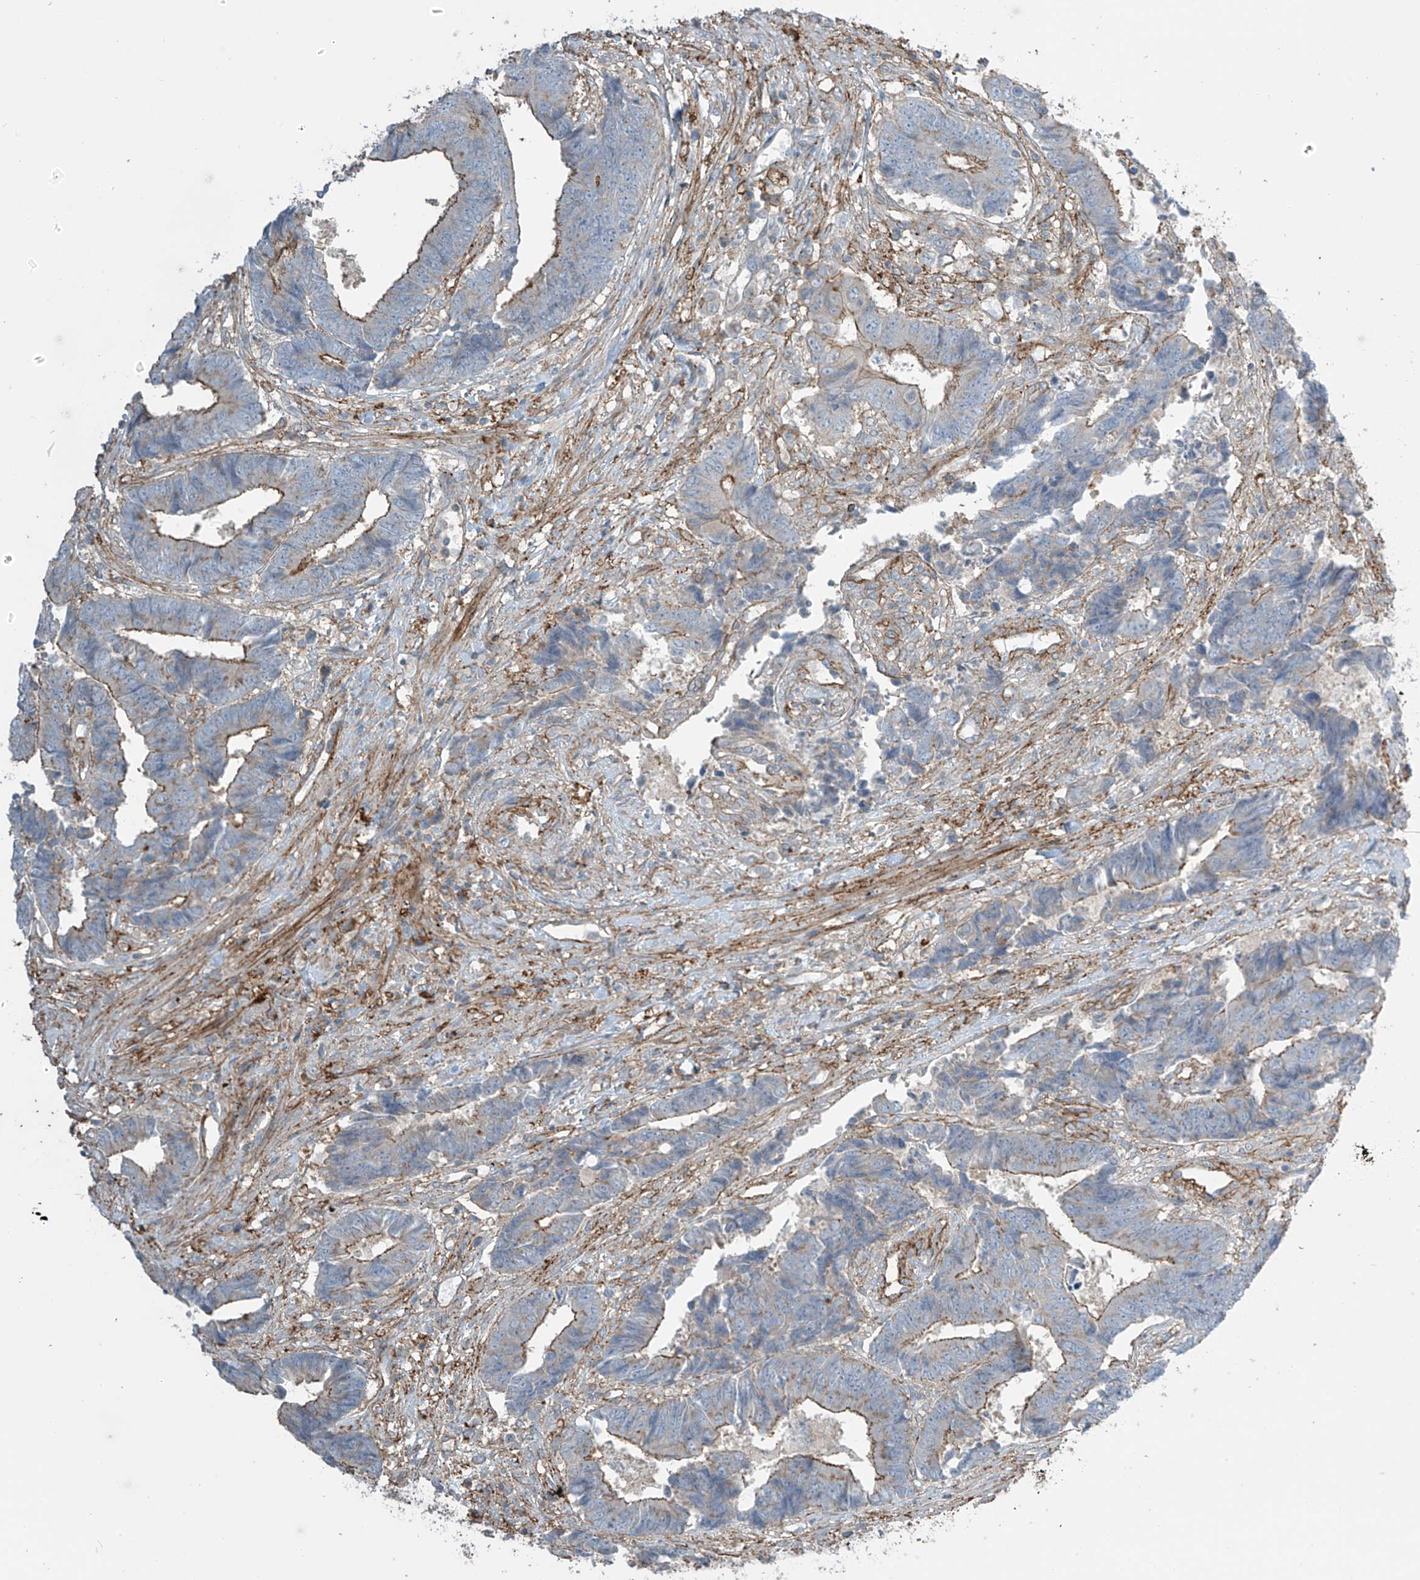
{"staining": {"intensity": "moderate", "quantity": "25%-75%", "location": "cytoplasmic/membranous"}, "tissue": "colorectal cancer", "cell_type": "Tumor cells", "image_type": "cancer", "snomed": [{"axis": "morphology", "description": "Adenocarcinoma, NOS"}, {"axis": "topography", "description": "Rectum"}], "caption": "The image exhibits a brown stain indicating the presence of a protein in the cytoplasmic/membranous of tumor cells in colorectal cancer (adenocarcinoma). (Stains: DAB (3,3'-diaminobenzidine) in brown, nuclei in blue, Microscopy: brightfield microscopy at high magnification).", "gene": "SLC9A2", "patient": {"sex": "male", "age": 84}}